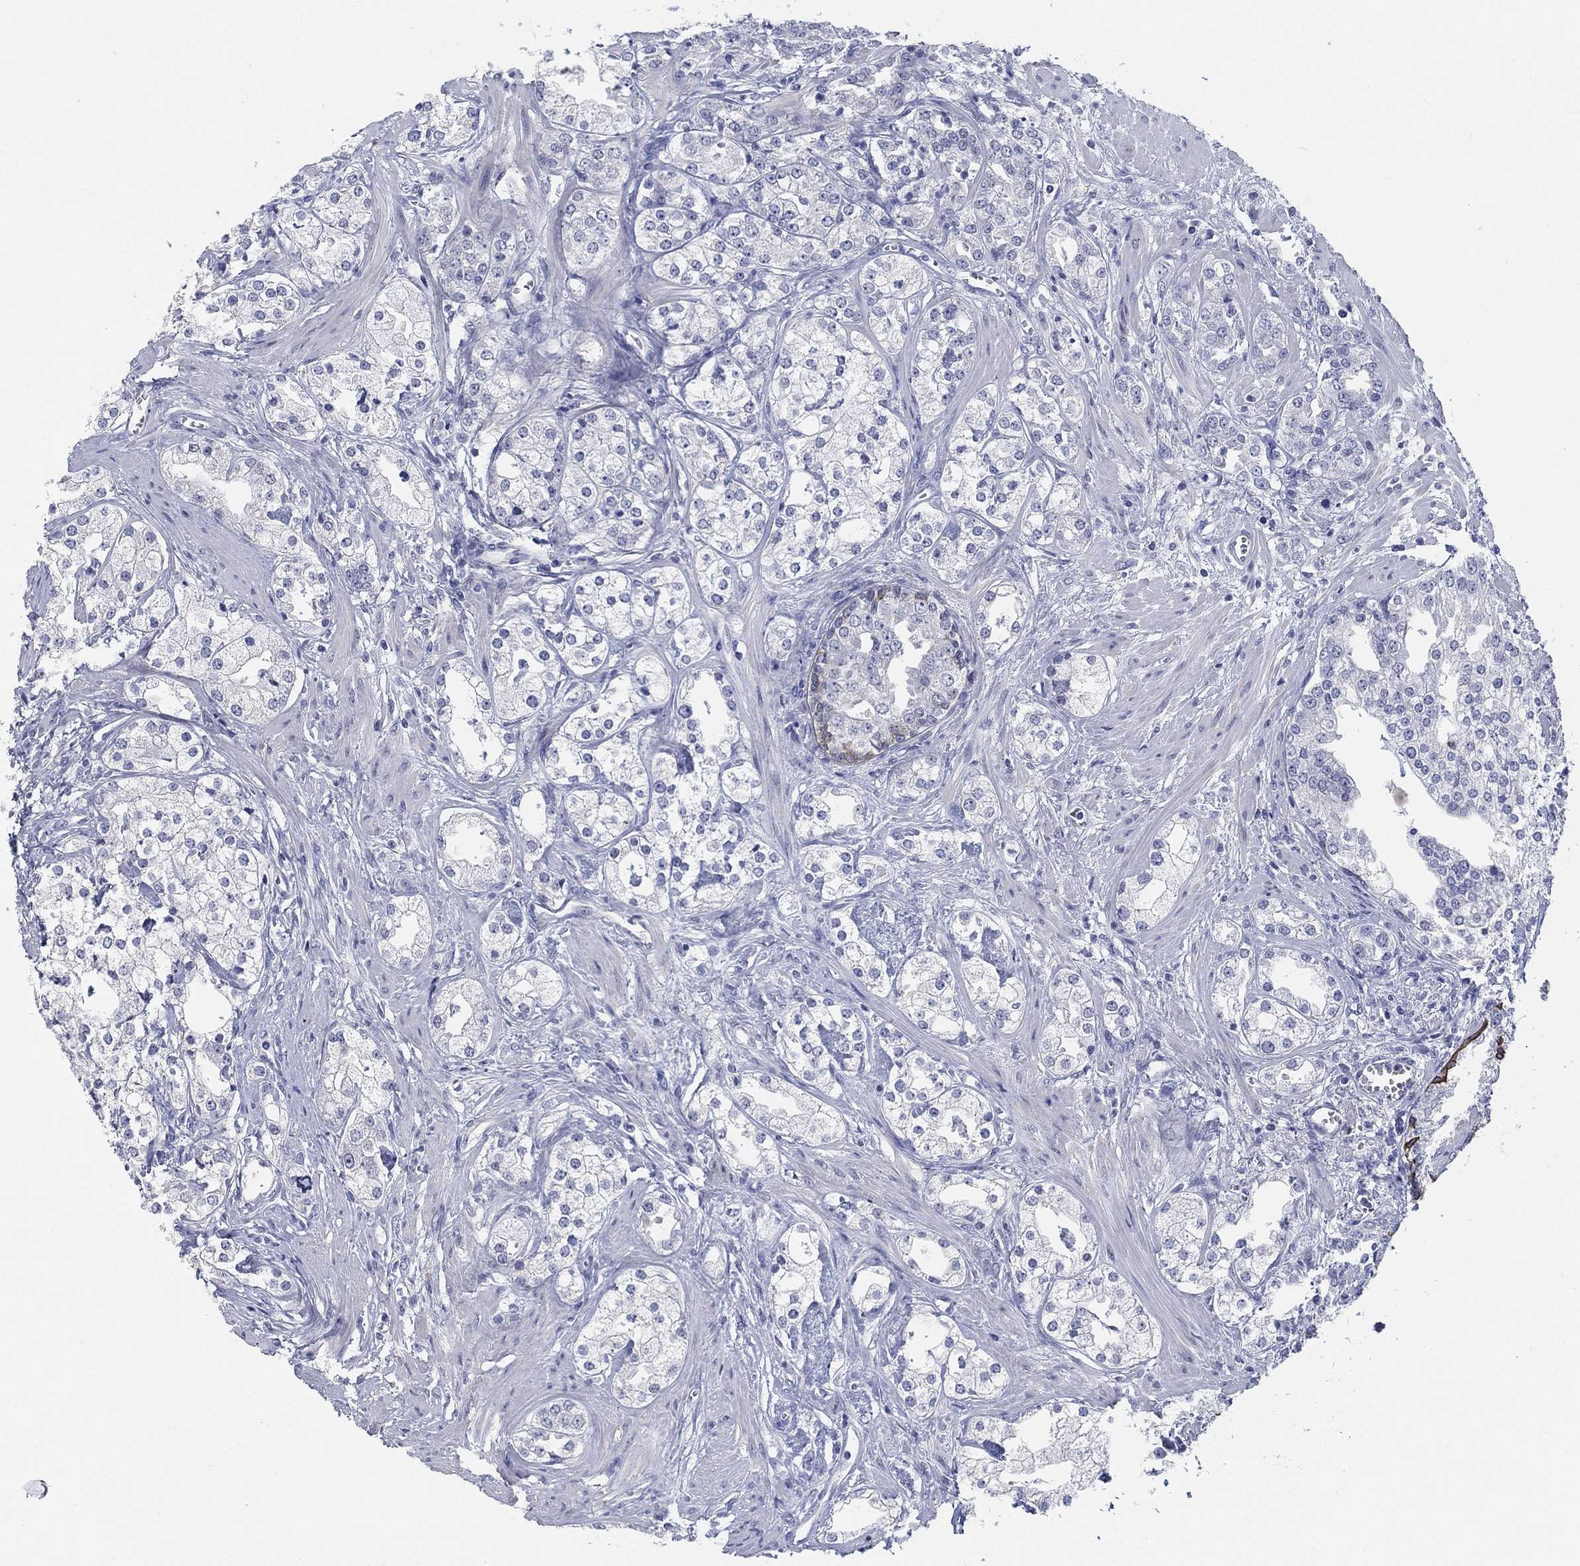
{"staining": {"intensity": "negative", "quantity": "none", "location": "none"}, "tissue": "prostate cancer", "cell_type": "Tumor cells", "image_type": "cancer", "snomed": [{"axis": "morphology", "description": "Adenocarcinoma, NOS"}, {"axis": "topography", "description": "Prostate and seminal vesicle, NOS"}, {"axis": "topography", "description": "Prostate"}], "caption": "The image demonstrates no significant expression in tumor cells of prostate cancer (adenocarcinoma).", "gene": "CLUL1", "patient": {"sex": "male", "age": 62}}